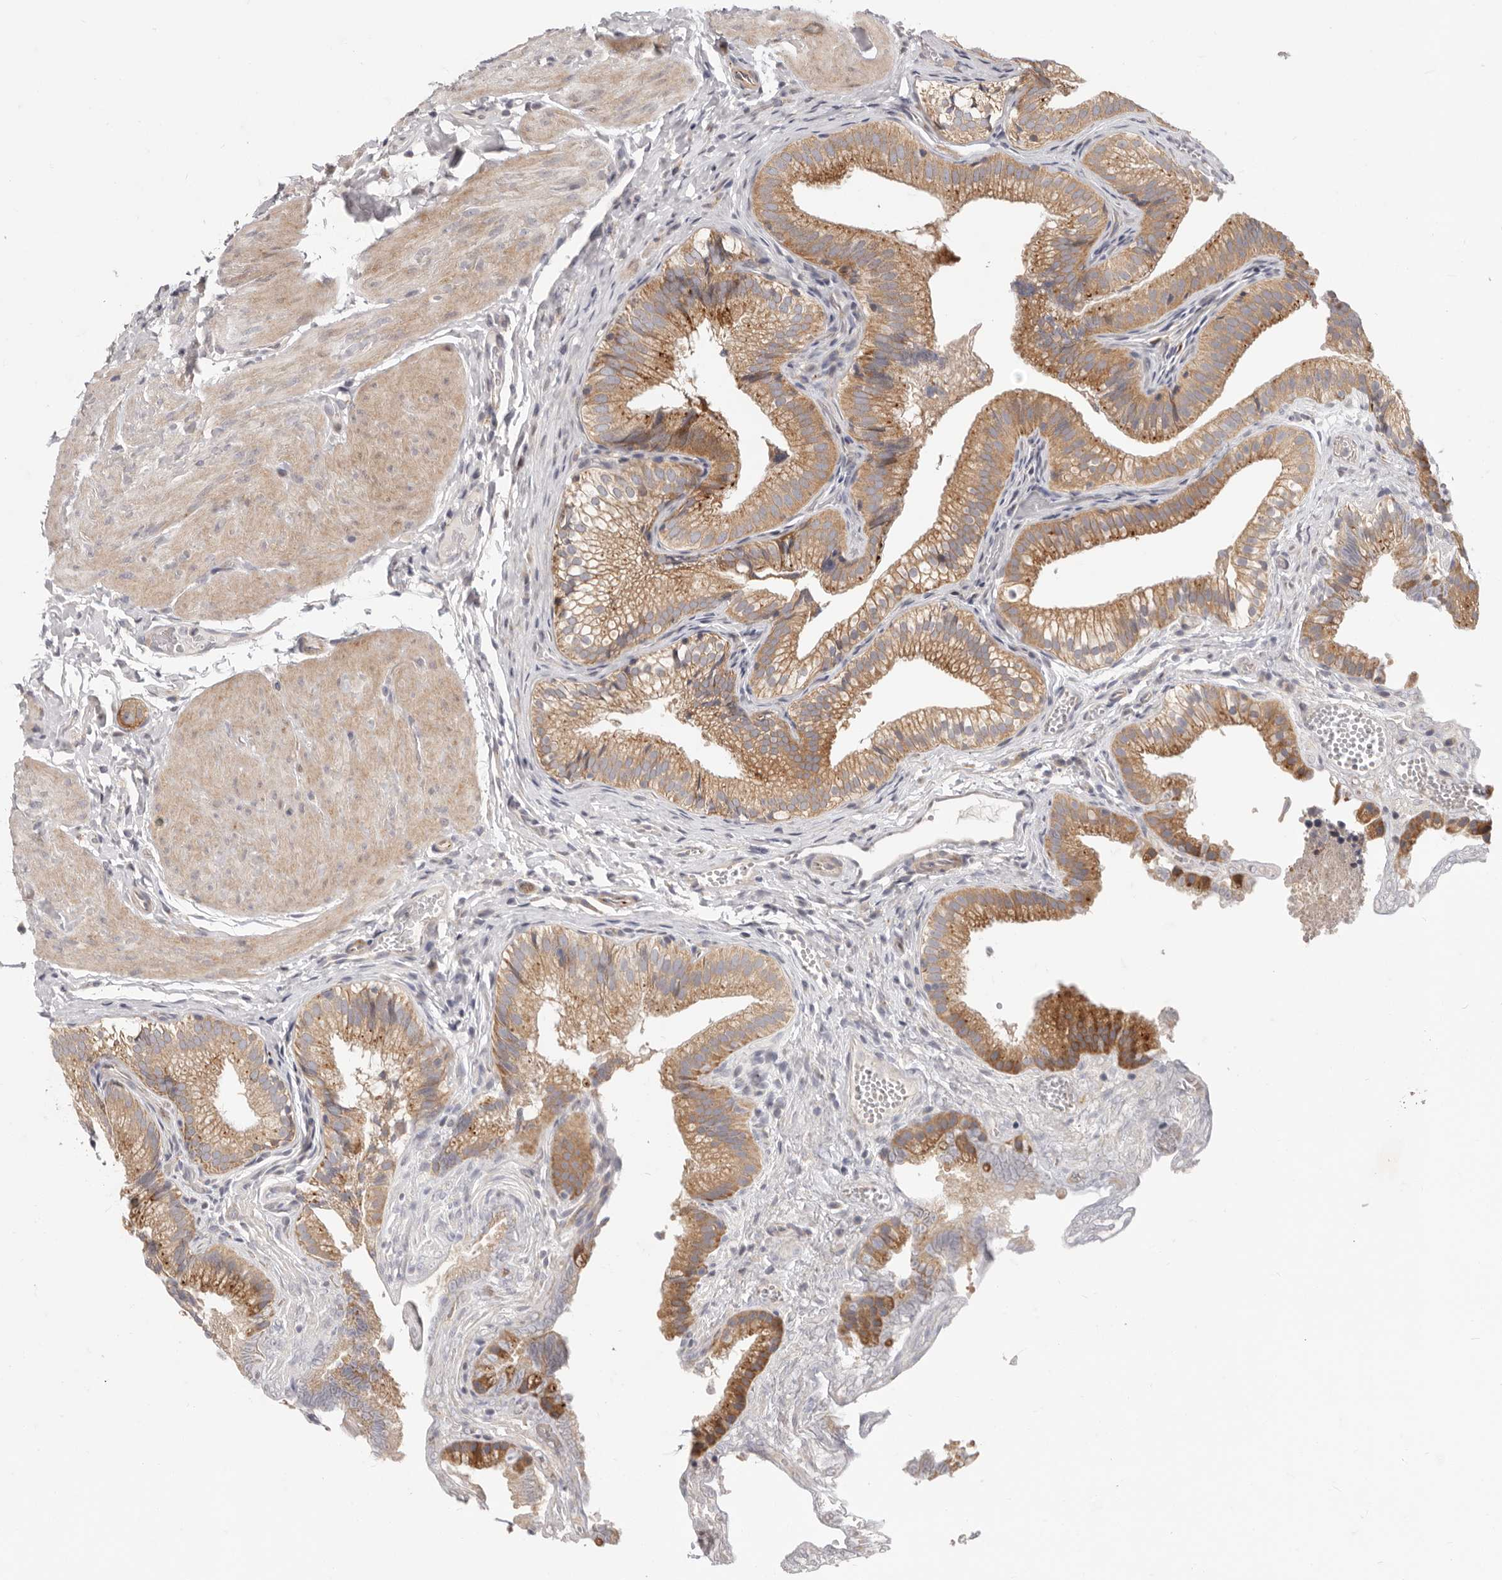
{"staining": {"intensity": "moderate", "quantity": ">75%", "location": "cytoplasmic/membranous"}, "tissue": "gallbladder", "cell_type": "Glandular cells", "image_type": "normal", "snomed": [{"axis": "morphology", "description": "Normal tissue, NOS"}, {"axis": "topography", "description": "Gallbladder"}], "caption": "Immunohistochemical staining of unremarkable human gallbladder shows moderate cytoplasmic/membranous protein staining in approximately >75% of glandular cells.", "gene": "TOR3A", "patient": {"sex": "female", "age": 30}}